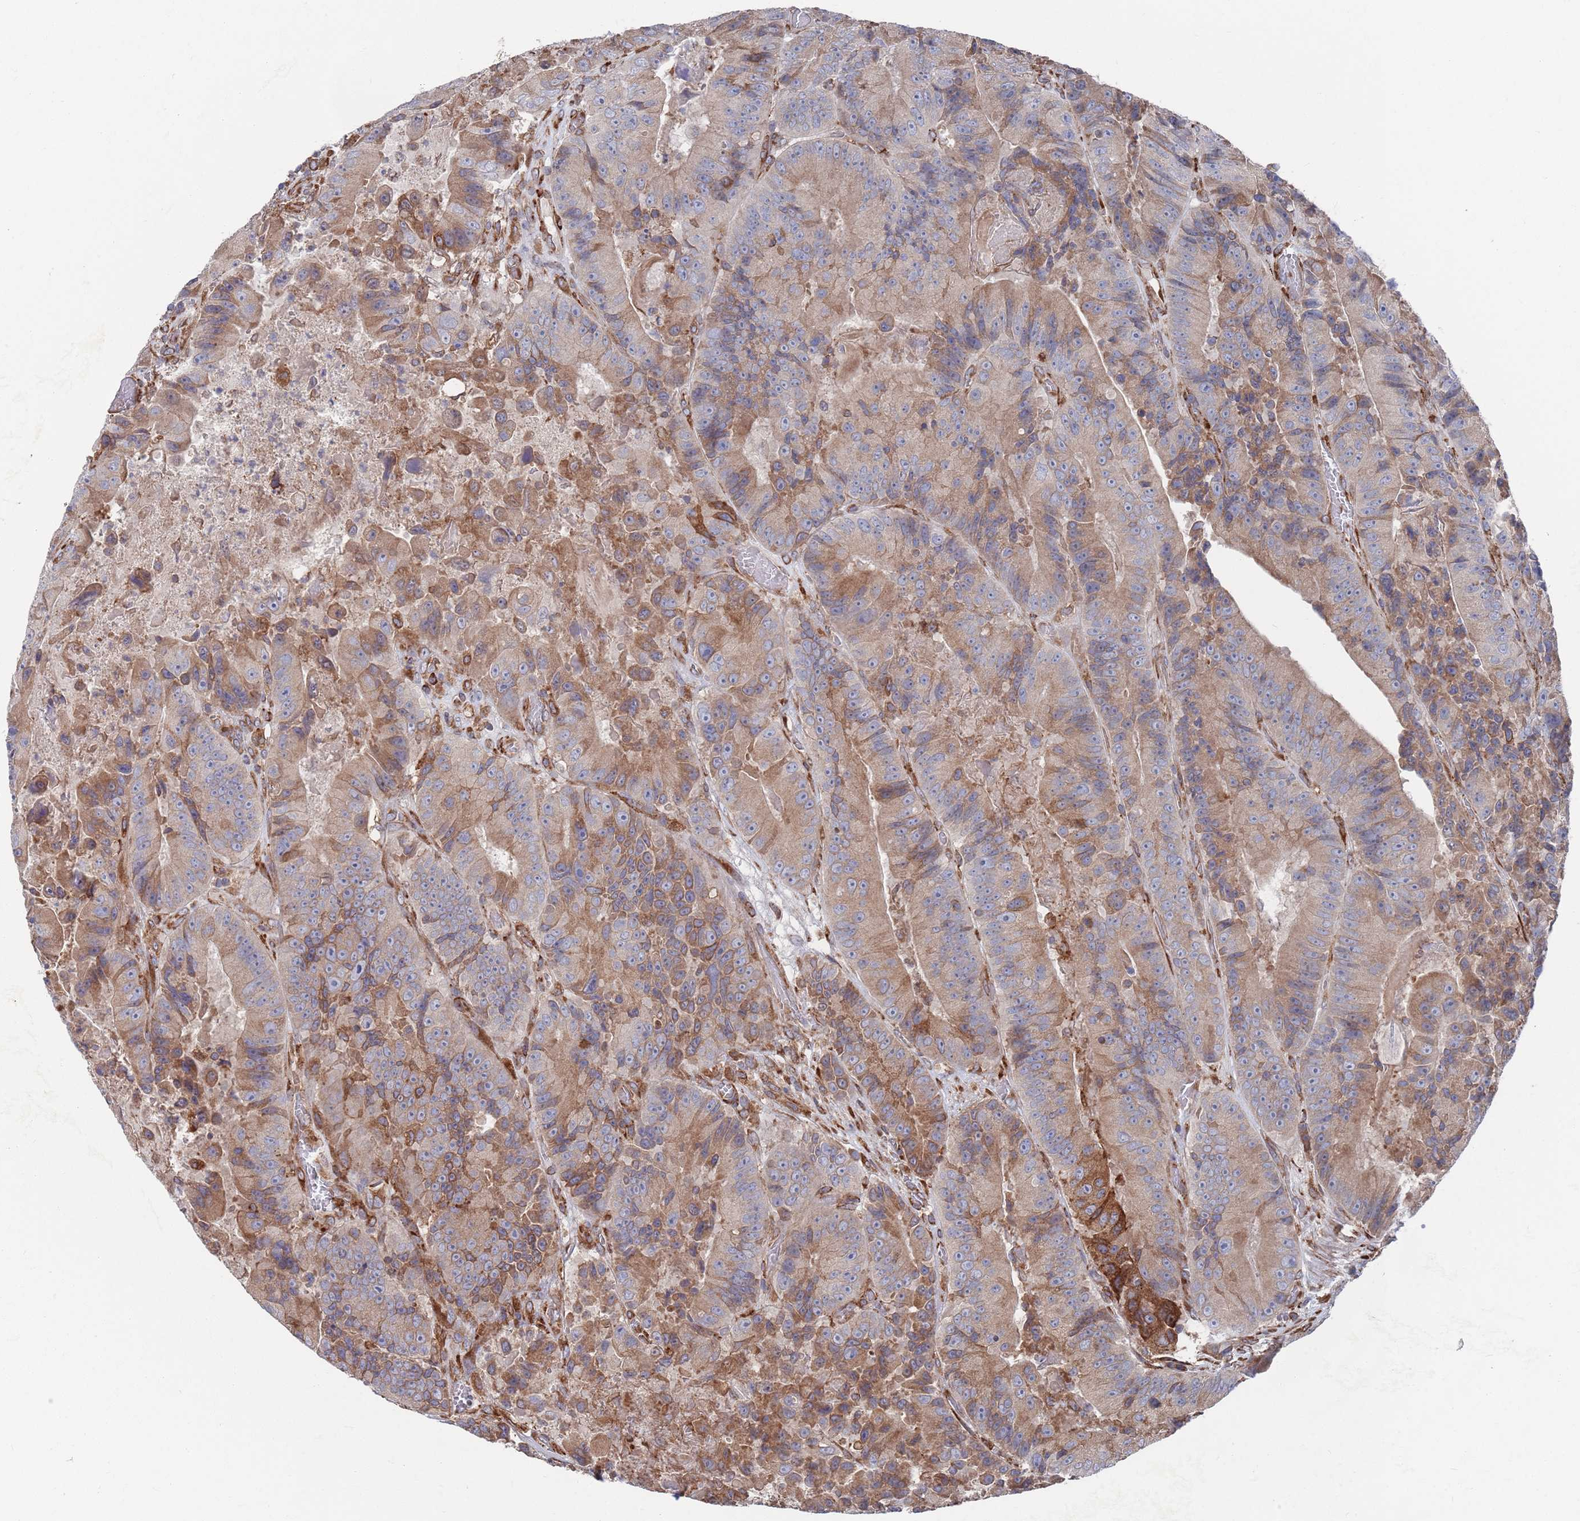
{"staining": {"intensity": "moderate", "quantity": "25%-75%", "location": "cytoplasmic/membranous"}, "tissue": "colorectal cancer", "cell_type": "Tumor cells", "image_type": "cancer", "snomed": [{"axis": "morphology", "description": "Adenocarcinoma, NOS"}, {"axis": "topography", "description": "Colon"}], "caption": "Human colorectal adenocarcinoma stained for a protein (brown) exhibits moderate cytoplasmic/membranous positive positivity in about 25%-75% of tumor cells.", "gene": "GID8", "patient": {"sex": "female", "age": 86}}